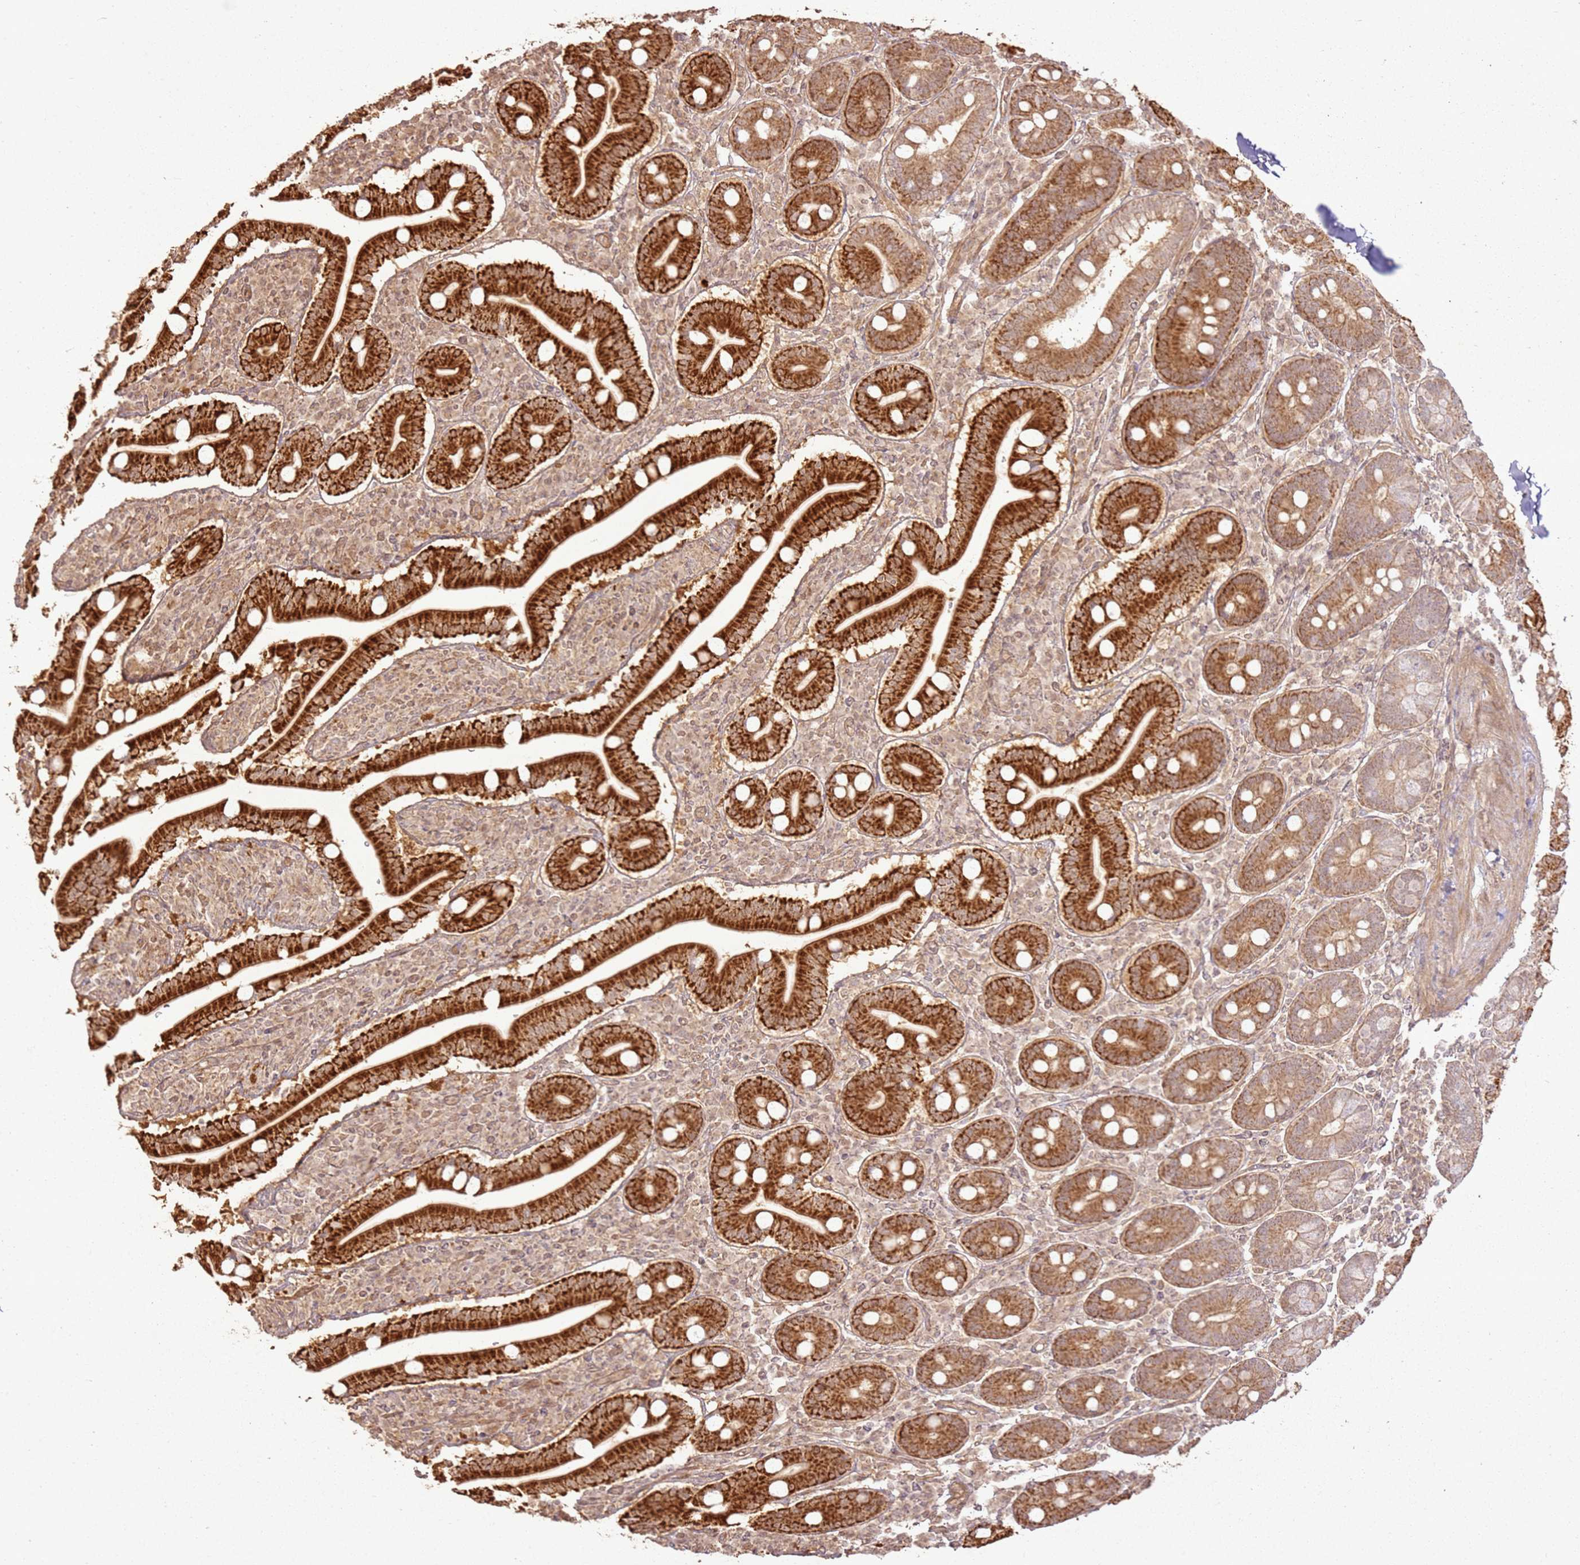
{"staining": {"intensity": "strong", "quantity": ">75%", "location": "cytoplasmic/membranous"}, "tissue": "duodenum", "cell_type": "Glandular cells", "image_type": "normal", "snomed": [{"axis": "morphology", "description": "Normal tissue, NOS"}, {"axis": "topography", "description": "Duodenum"}], "caption": "Protein expression analysis of unremarkable duodenum exhibits strong cytoplasmic/membranous staining in about >75% of glandular cells. The staining was performed using DAB to visualize the protein expression in brown, while the nuclei were stained in blue with hematoxylin (Magnification: 20x).", "gene": "ZNF776", "patient": {"sex": "male", "age": 35}}